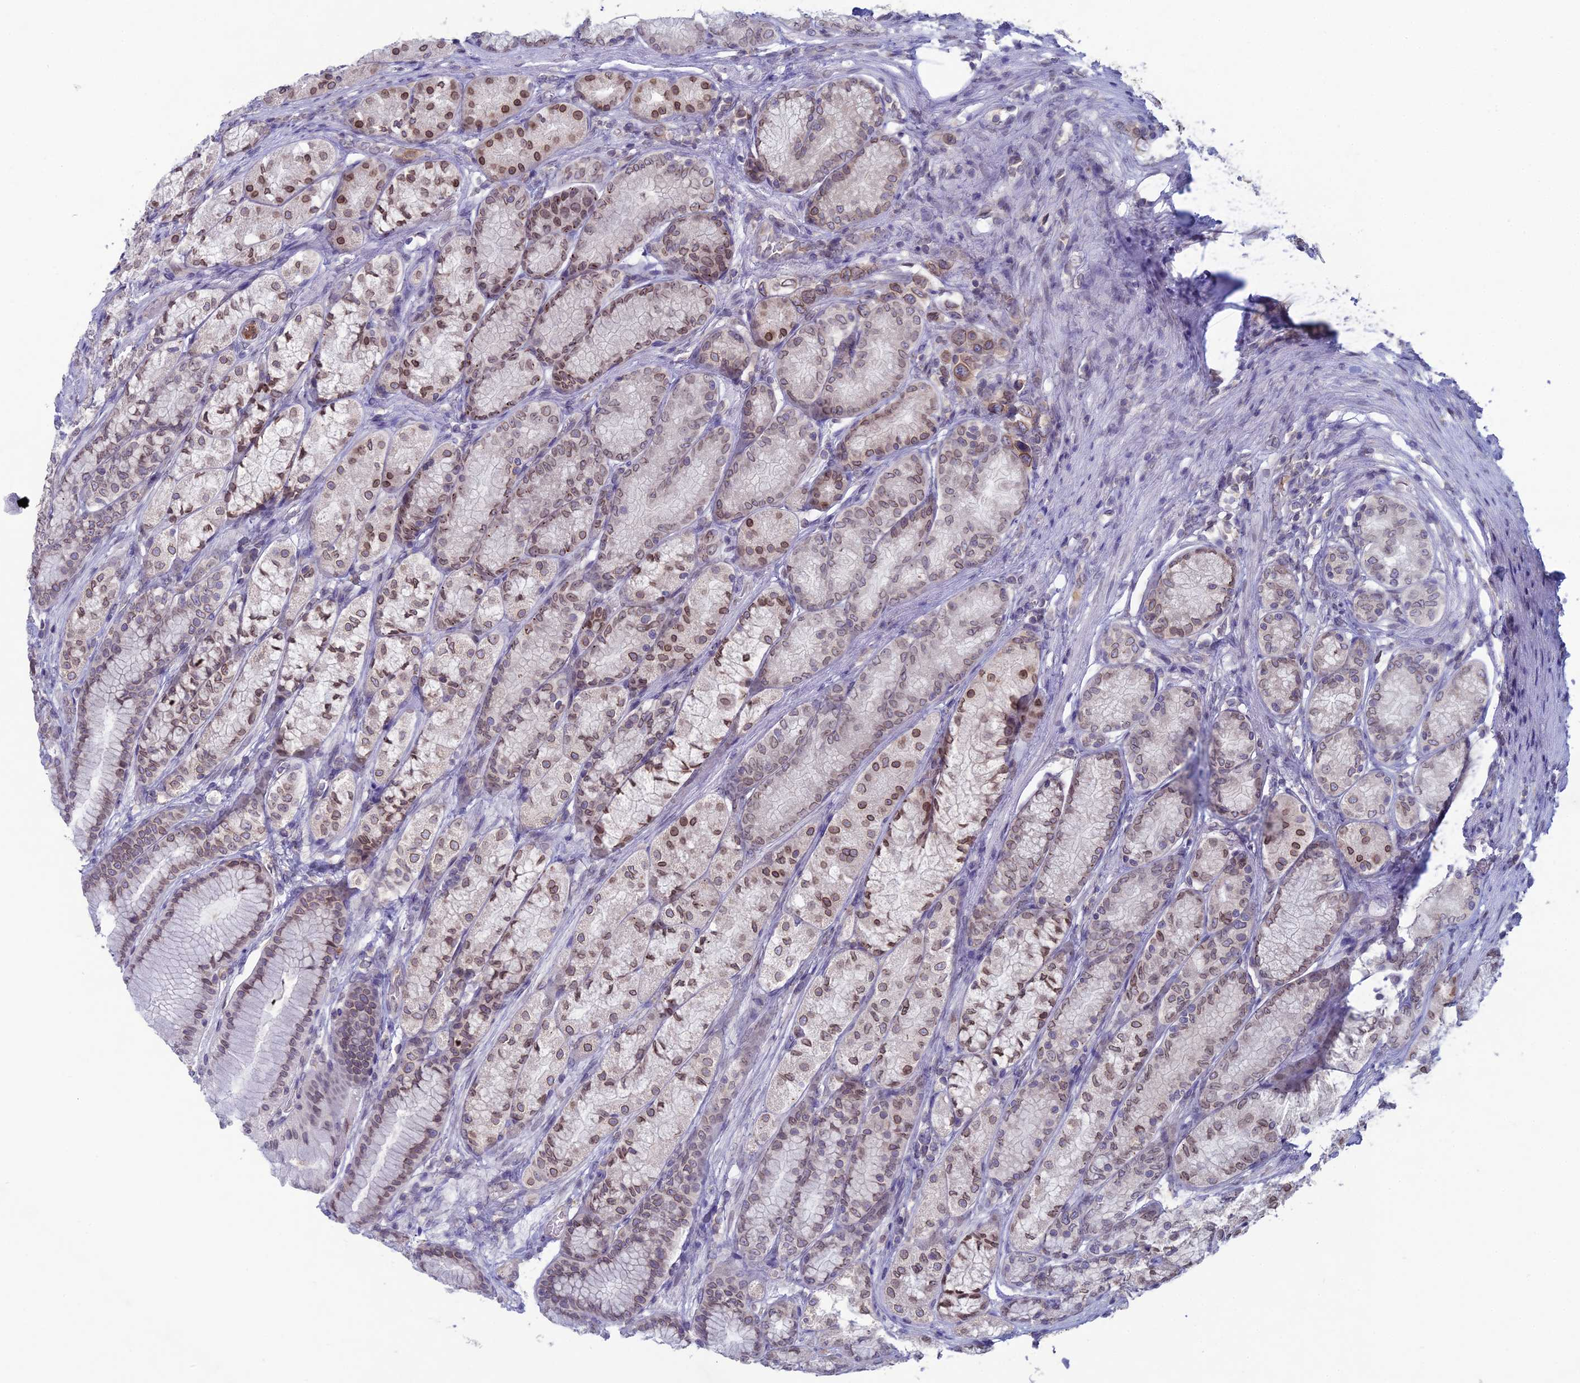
{"staining": {"intensity": "moderate", "quantity": ">75%", "location": "cytoplasmic/membranous,nuclear"}, "tissue": "stomach", "cell_type": "Glandular cells", "image_type": "normal", "snomed": [{"axis": "morphology", "description": "Normal tissue, NOS"}, {"axis": "morphology", "description": "Adenocarcinoma, NOS"}, {"axis": "morphology", "description": "Adenocarcinoma, High grade"}, {"axis": "topography", "description": "Stomach, upper"}, {"axis": "topography", "description": "Stomach"}], "caption": "There is medium levels of moderate cytoplasmic/membranous,nuclear expression in glandular cells of unremarkable stomach, as demonstrated by immunohistochemical staining (brown color).", "gene": "WDR46", "patient": {"sex": "female", "age": 65}}